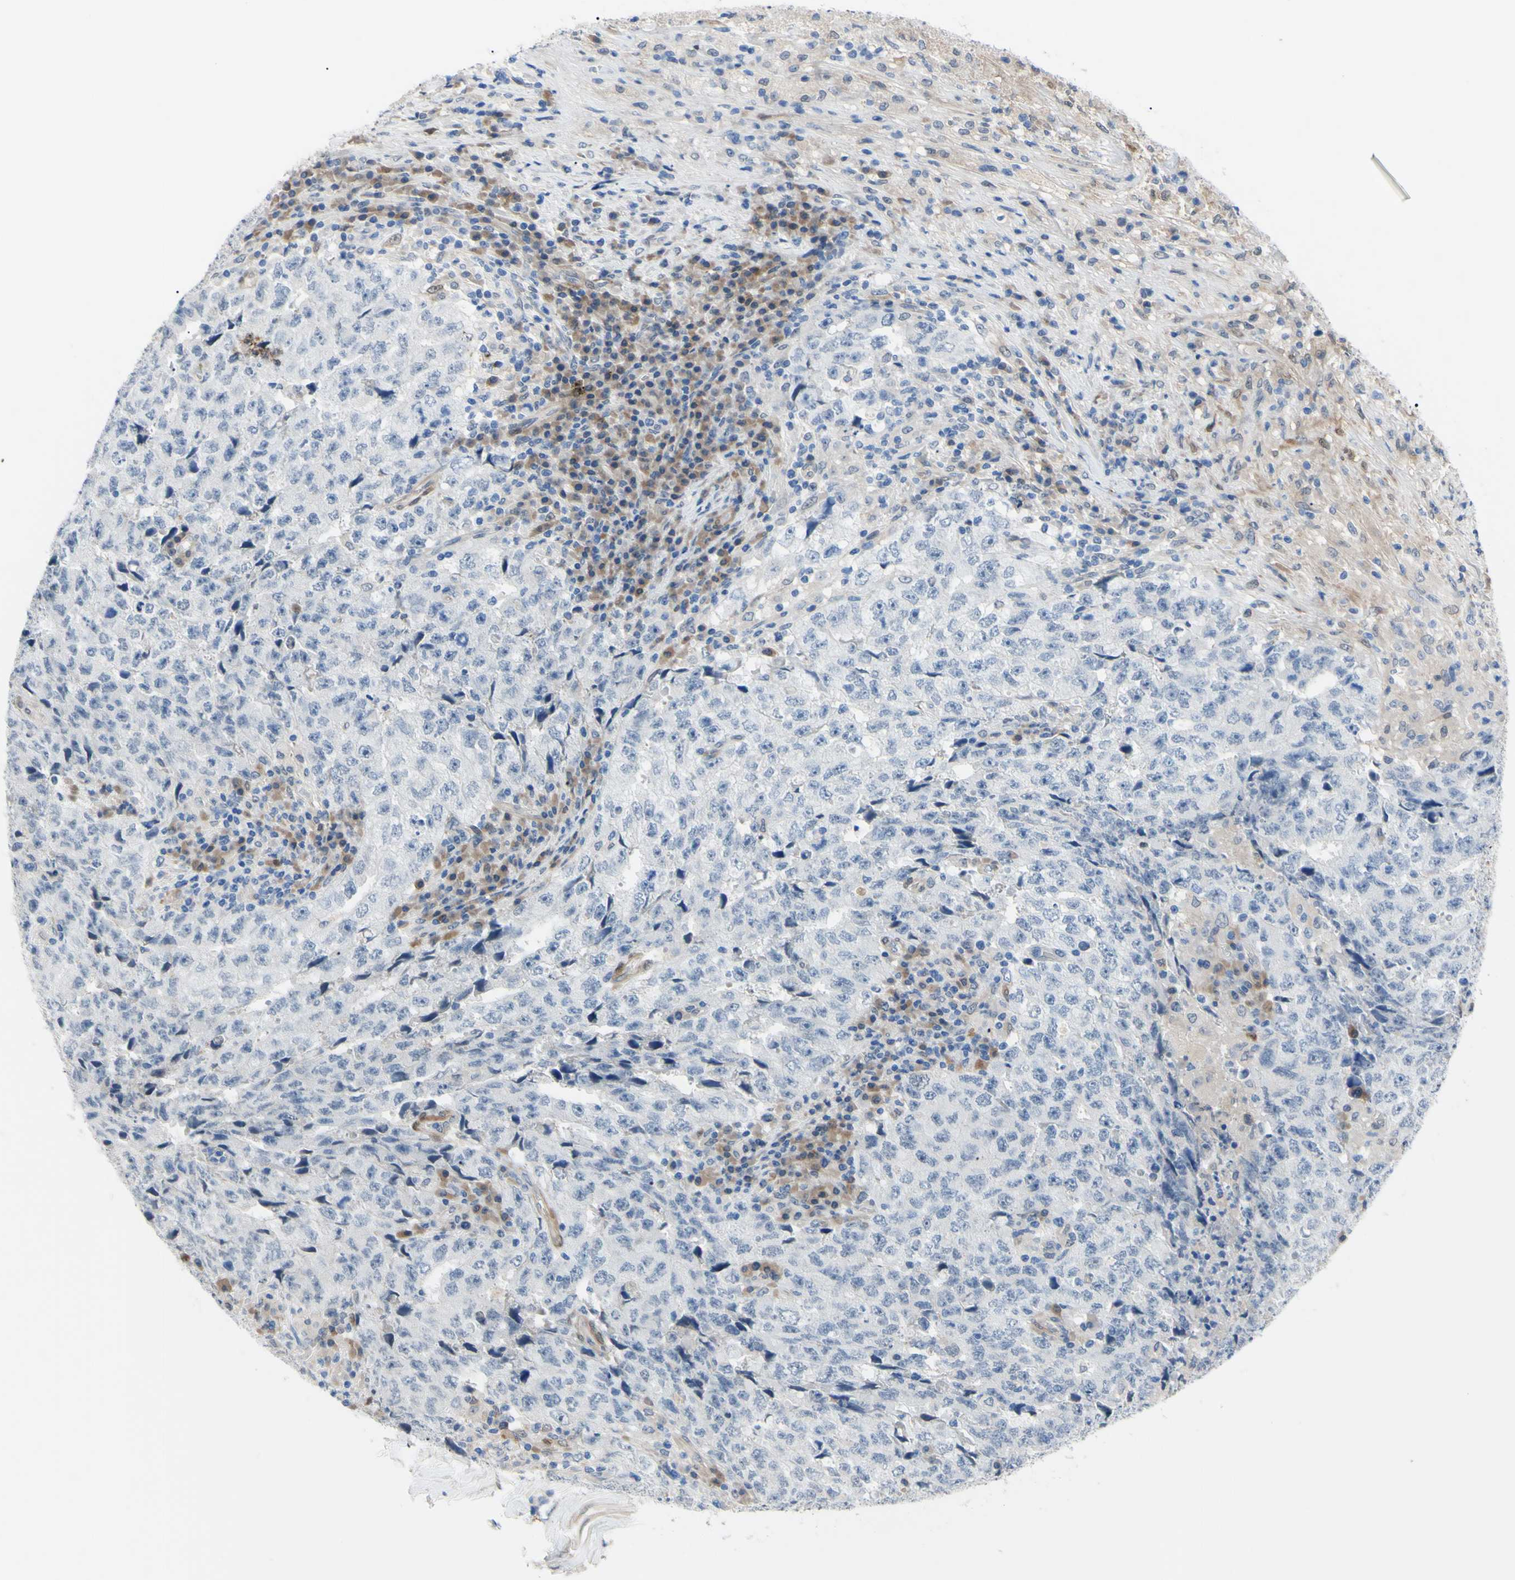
{"staining": {"intensity": "negative", "quantity": "none", "location": "none"}, "tissue": "testis cancer", "cell_type": "Tumor cells", "image_type": "cancer", "snomed": [{"axis": "morphology", "description": "Necrosis, NOS"}, {"axis": "morphology", "description": "Carcinoma, Embryonal, NOS"}, {"axis": "topography", "description": "Testis"}], "caption": "Testis cancer was stained to show a protein in brown. There is no significant positivity in tumor cells.", "gene": "NOL3", "patient": {"sex": "male", "age": 19}}